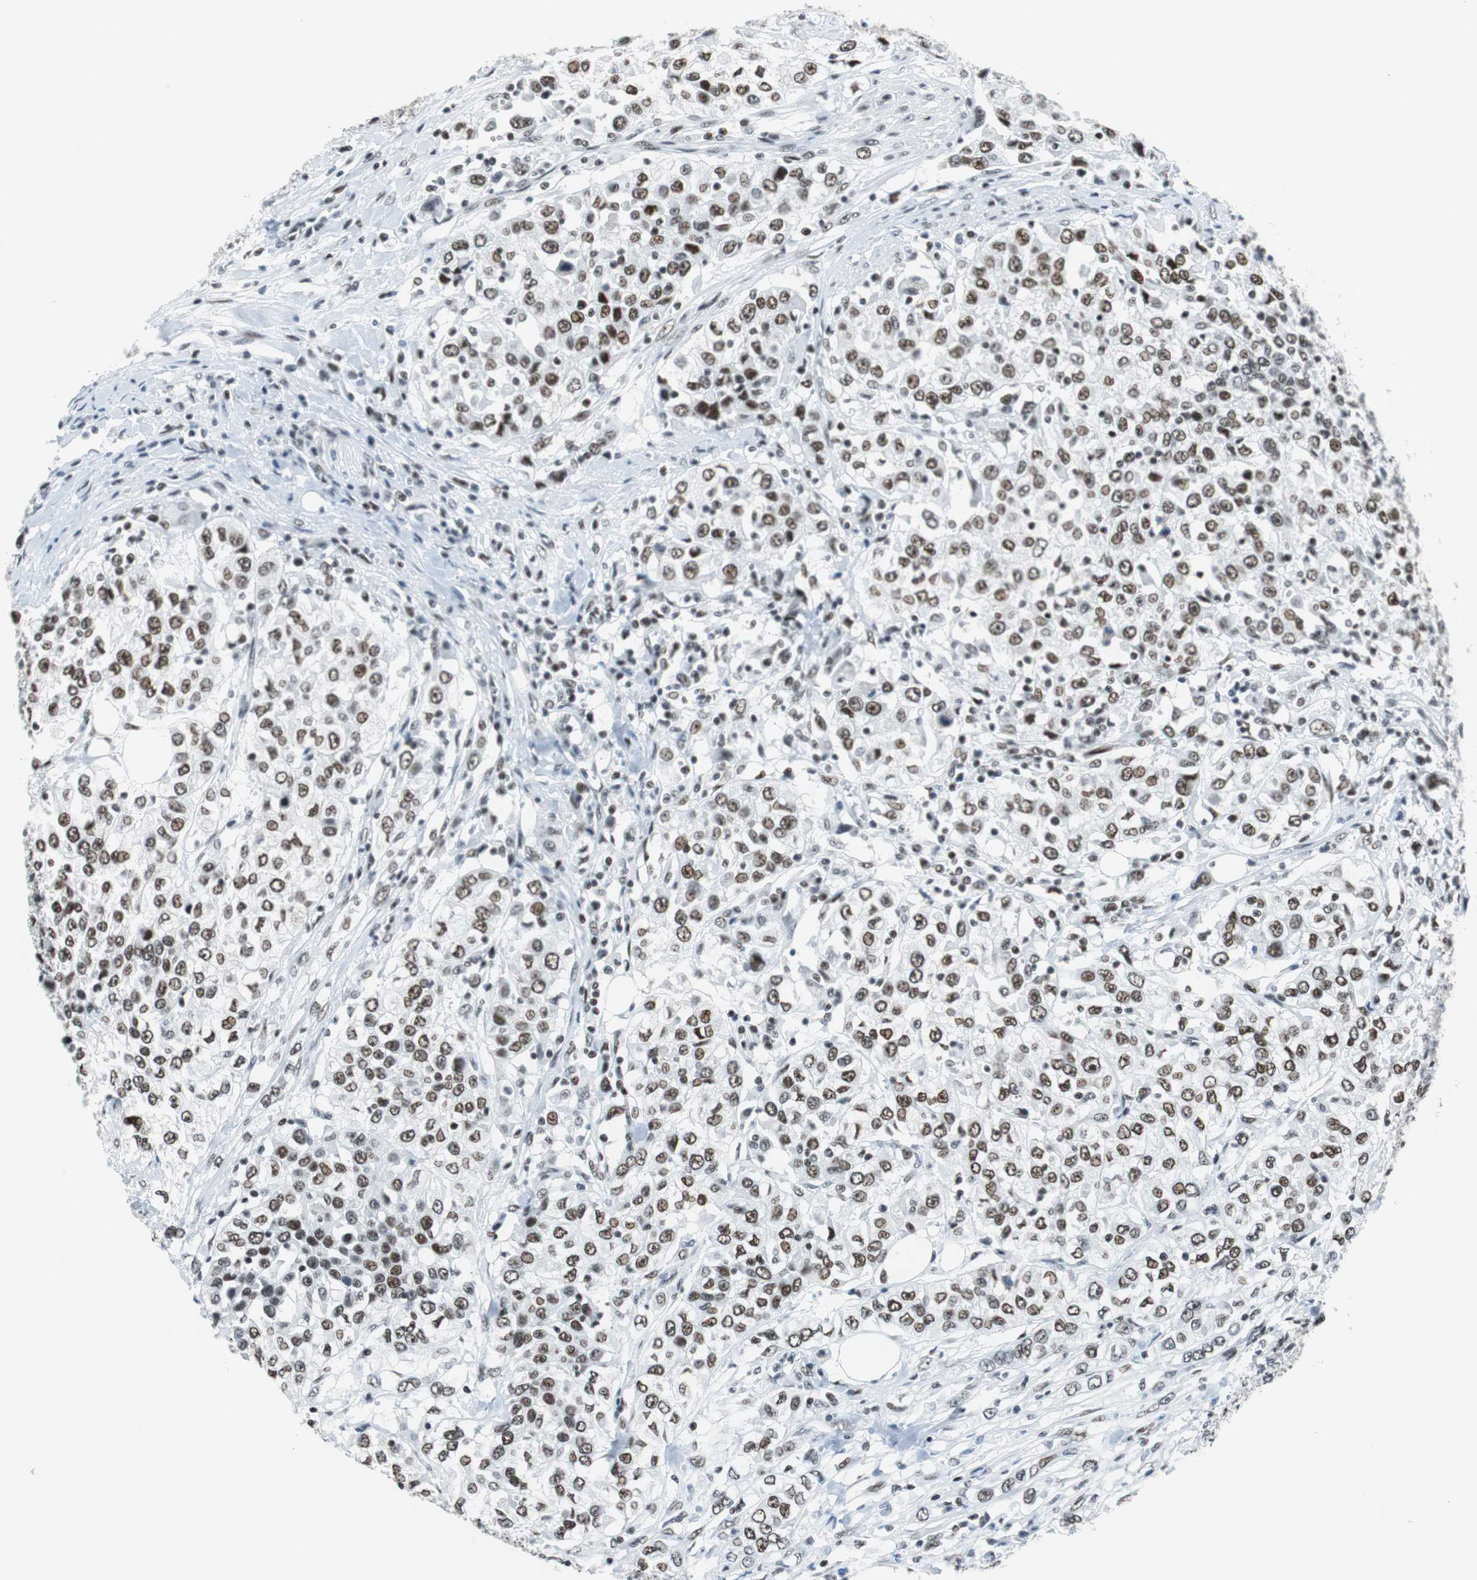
{"staining": {"intensity": "moderate", "quantity": "25%-75%", "location": "nuclear"}, "tissue": "urothelial cancer", "cell_type": "Tumor cells", "image_type": "cancer", "snomed": [{"axis": "morphology", "description": "Urothelial carcinoma, High grade"}, {"axis": "topography", "description": "Urinary bladder"}], "caption": "This histopathology image exhibits urothelial cancer stained with immunohistochemistry (IHC) to label a protein in brown. The nuclear of tumor cells show moderate positivity for the protein. Nuclei are counter-stained blue.", "gene": "HDAC3", "patient": {"sex": "female", "age": 80}}